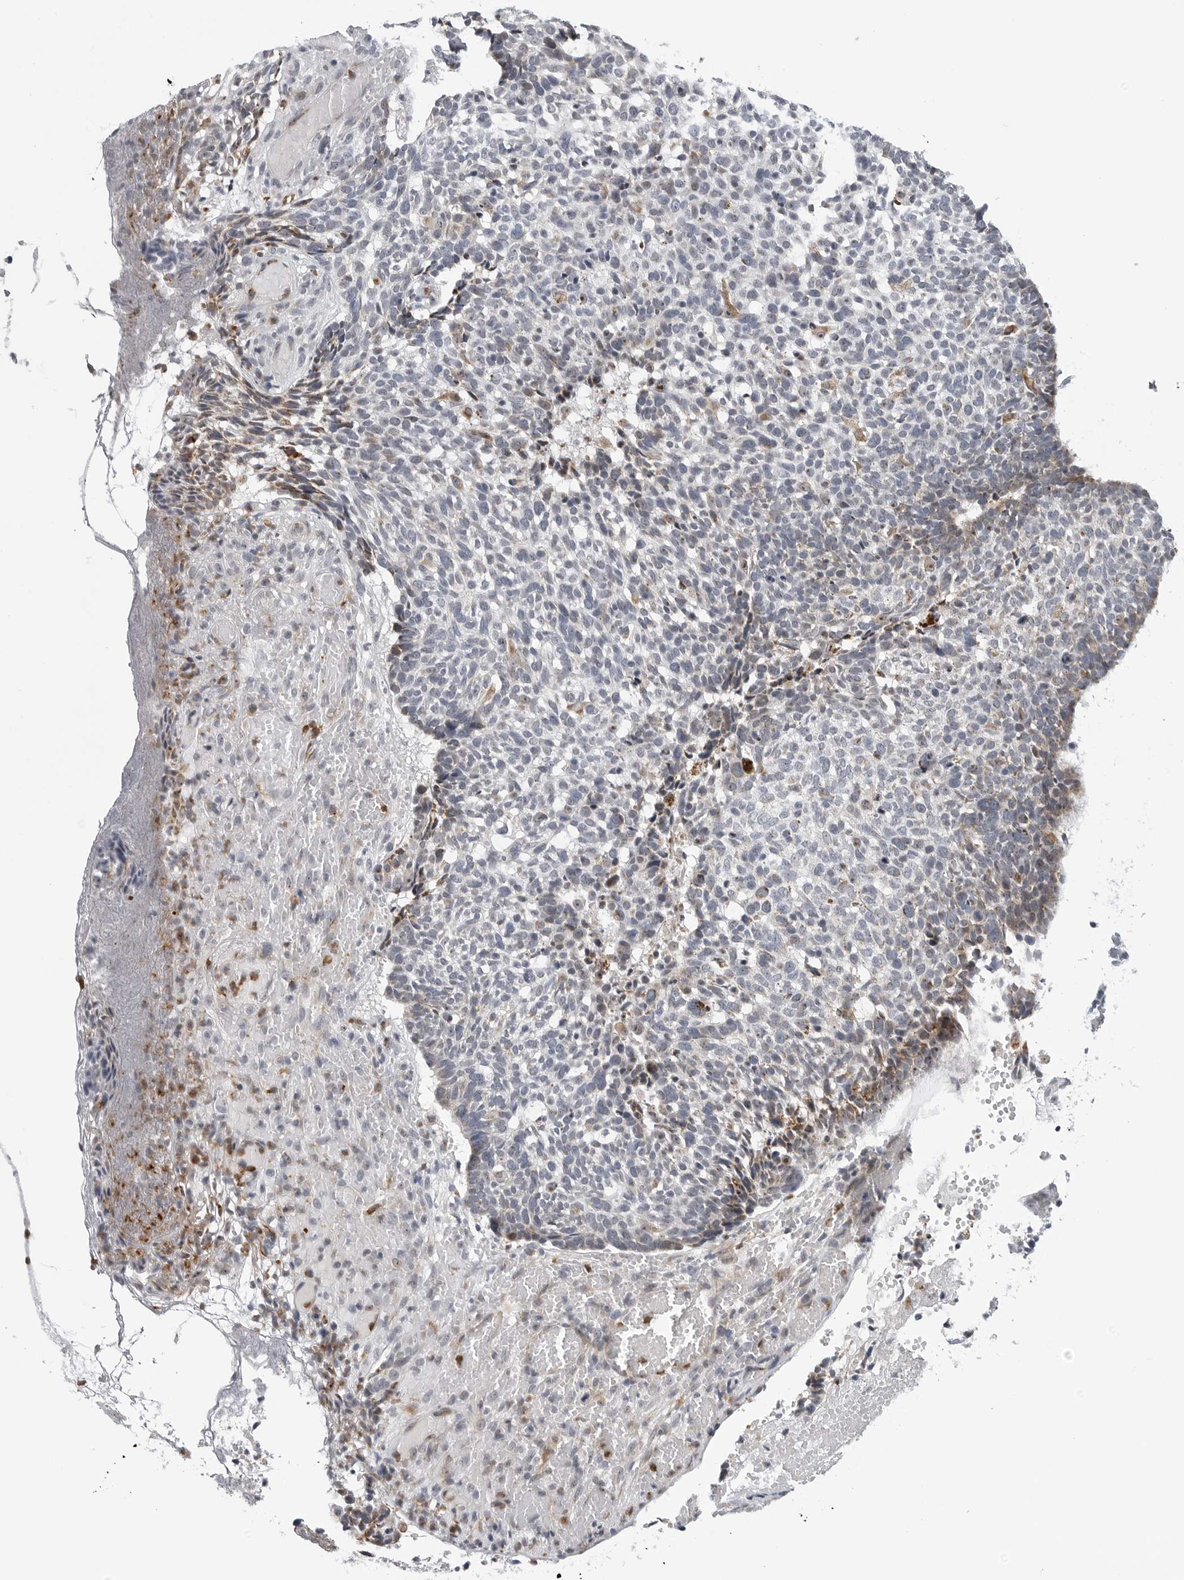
{"staining": {"intensity": "negative", "quantity": "none", "location": "none"}, "tissue": "skin cancer", "cell_type": "Tumor cells", "image_type": "cancer", "snomed": [{"axis": "morphology", "description": "Basal cell carcinoma"}, {"axis": "topography", "description": "Skin"}], "caption": "The micrograph shows no significant positivity in tumor cells of skin basal cell carcinoma.", "gene": "CDK20", "patient": {"sex": "male", "age": 85}}